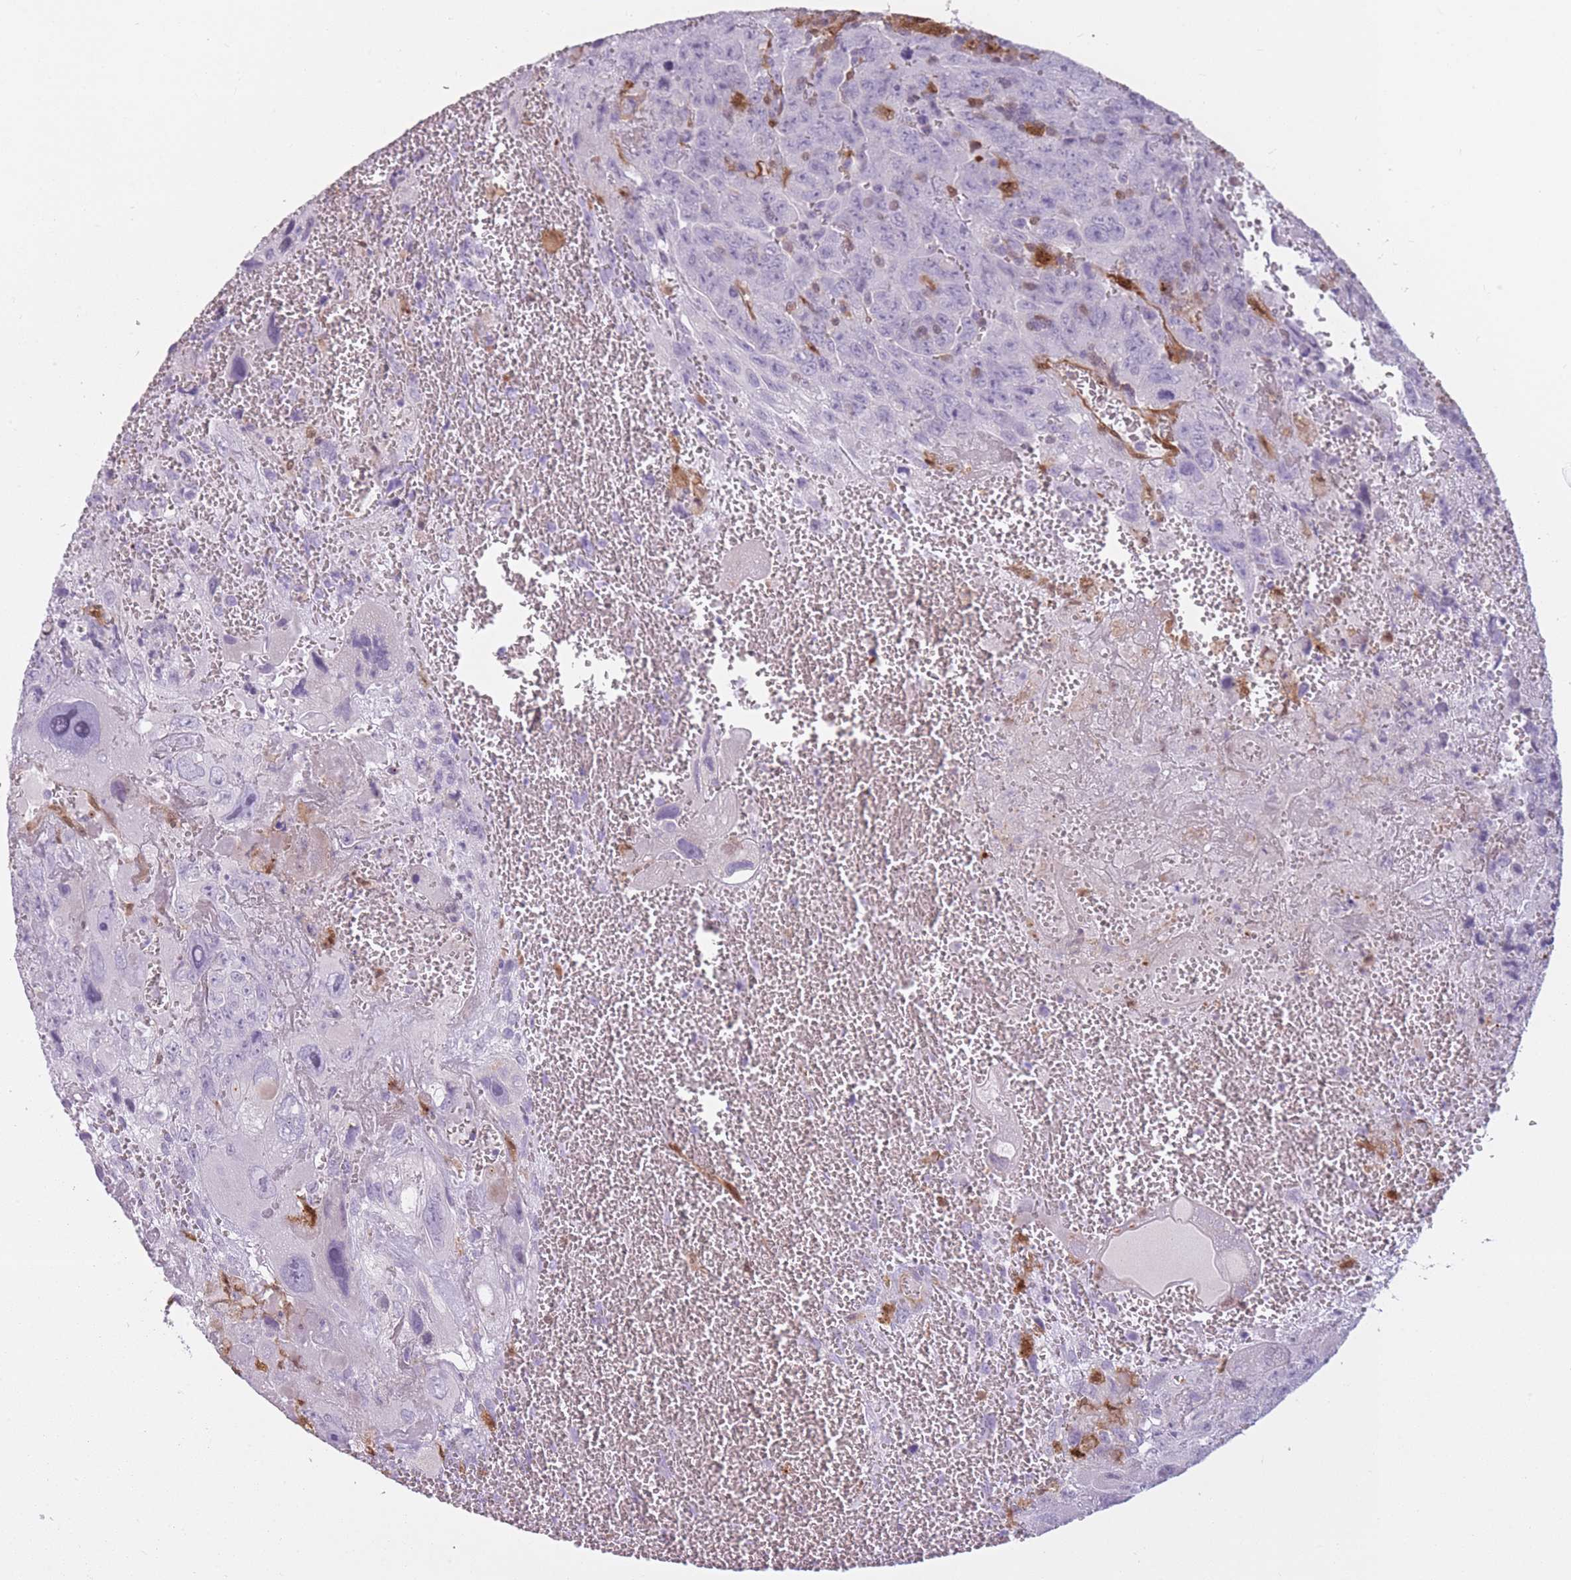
{"staining": {"intensity": "negative", "quantity": "none", "location": "none"}, "tissue": "testis cancer", "cell_type": "Tumor cells", "image_type": "cancer", "snomed": [{"axis": "morphology", "description": "Carcinoma, Embryonal, NOS"}, {"axis": "topography", "description": "Testis"}], "caption": "IHC of human testis cancer demonstrates no positivity in tumor cells.", "gene": "LGALS9", "patient": {"sex": "male", "age": 28}}